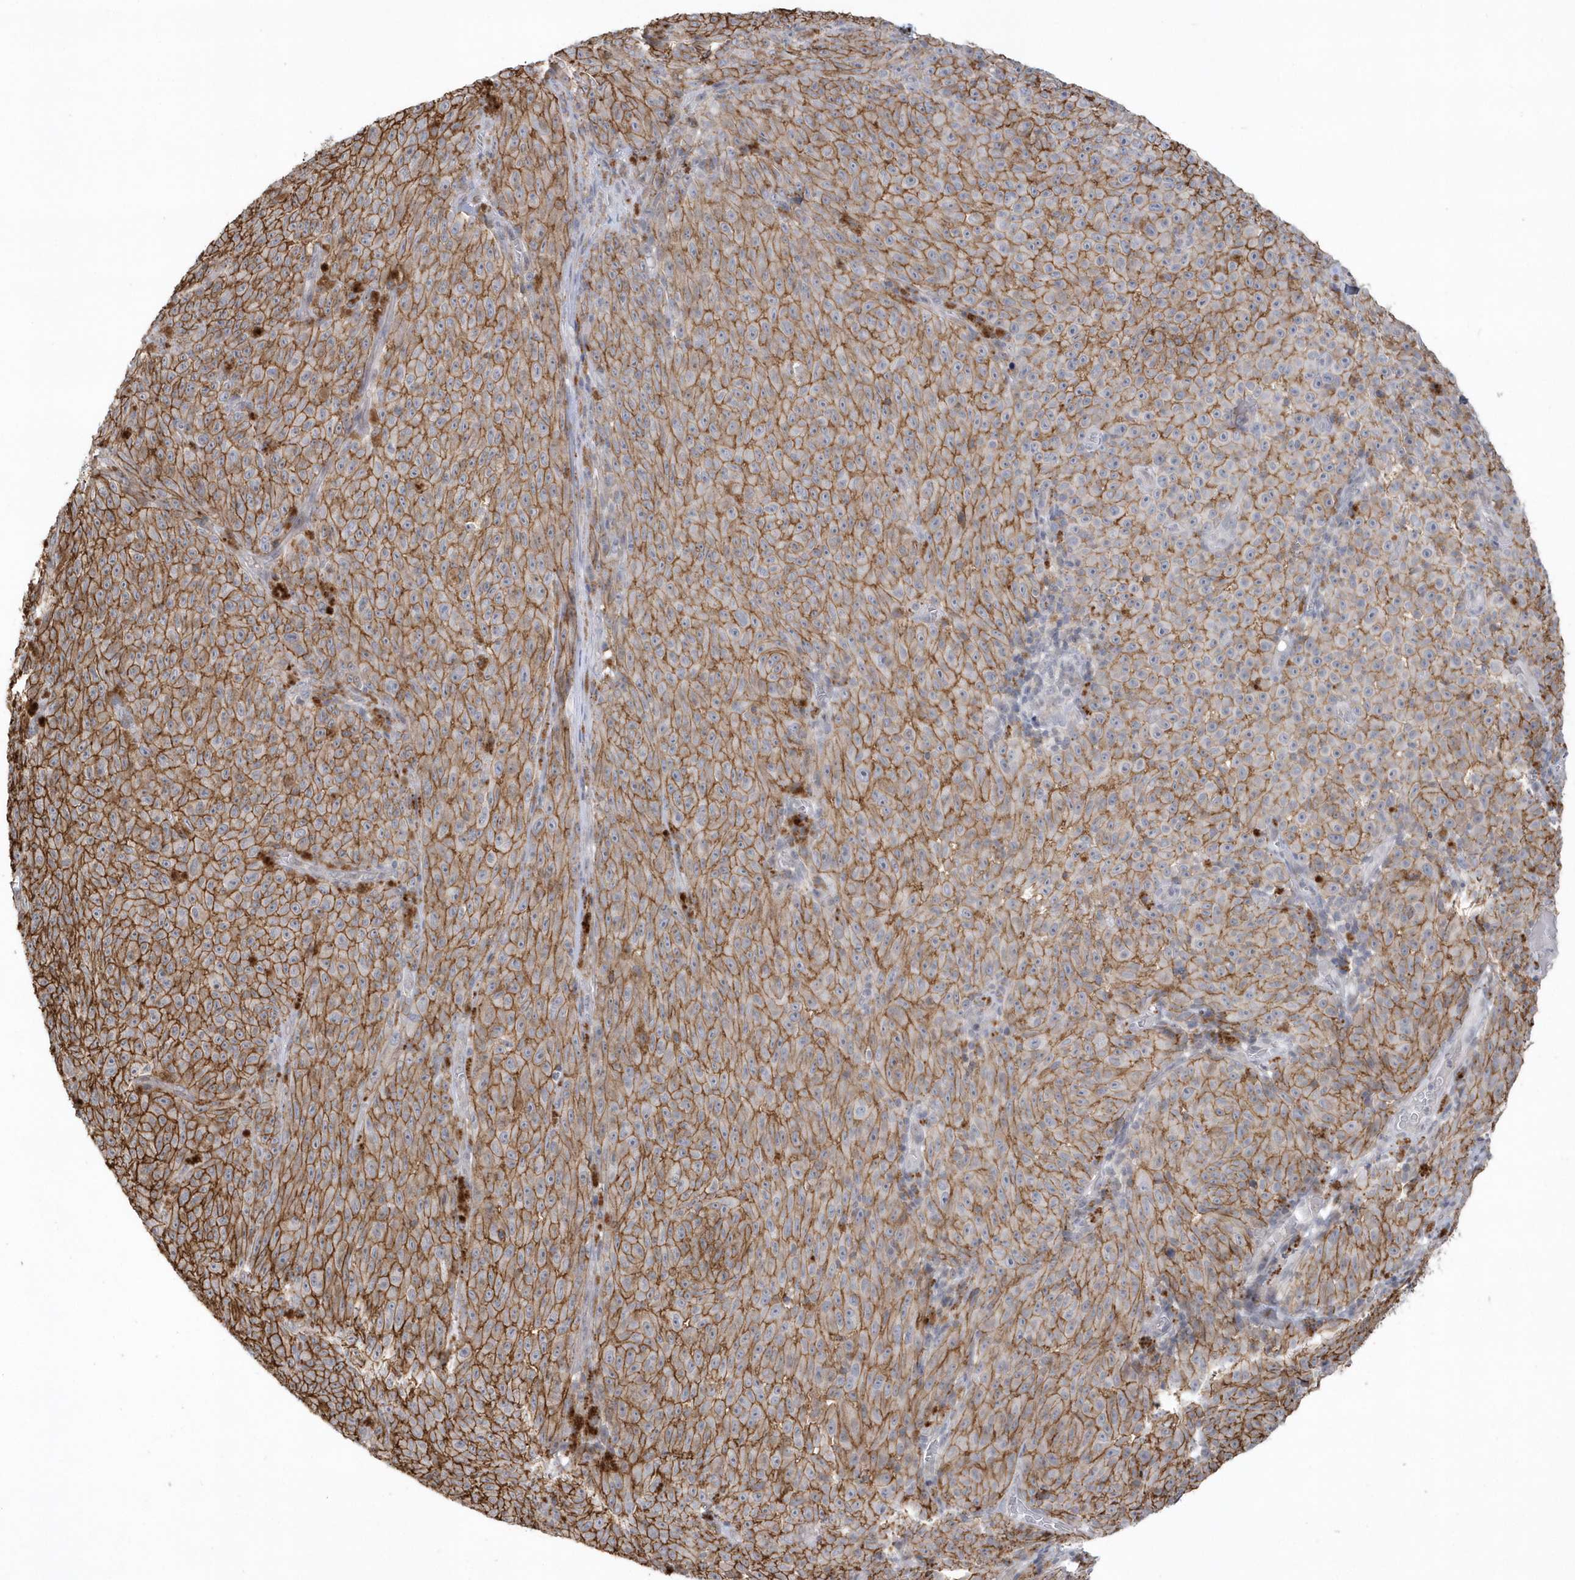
{"staining": {"intensity": "moderate", "quantity": ">75%", "location": "cytoplasmic/membranous"}, "tissue": "melanoma", "cell_type": "Tumor cells", "image_type": "cancer", "snomed": [{"axis": "morphology", "description": "Malignant melanoma, NOS"}, {"axis": "topography", "description": "Skin"}], "caption": "A medium amount of moderate cytoplasmic/membranous staining is appreciated in about >75% of tumor cells in melanoma tissue.", "gene": "CRIP3", "patient": {"sex": "female", "age": 82}}